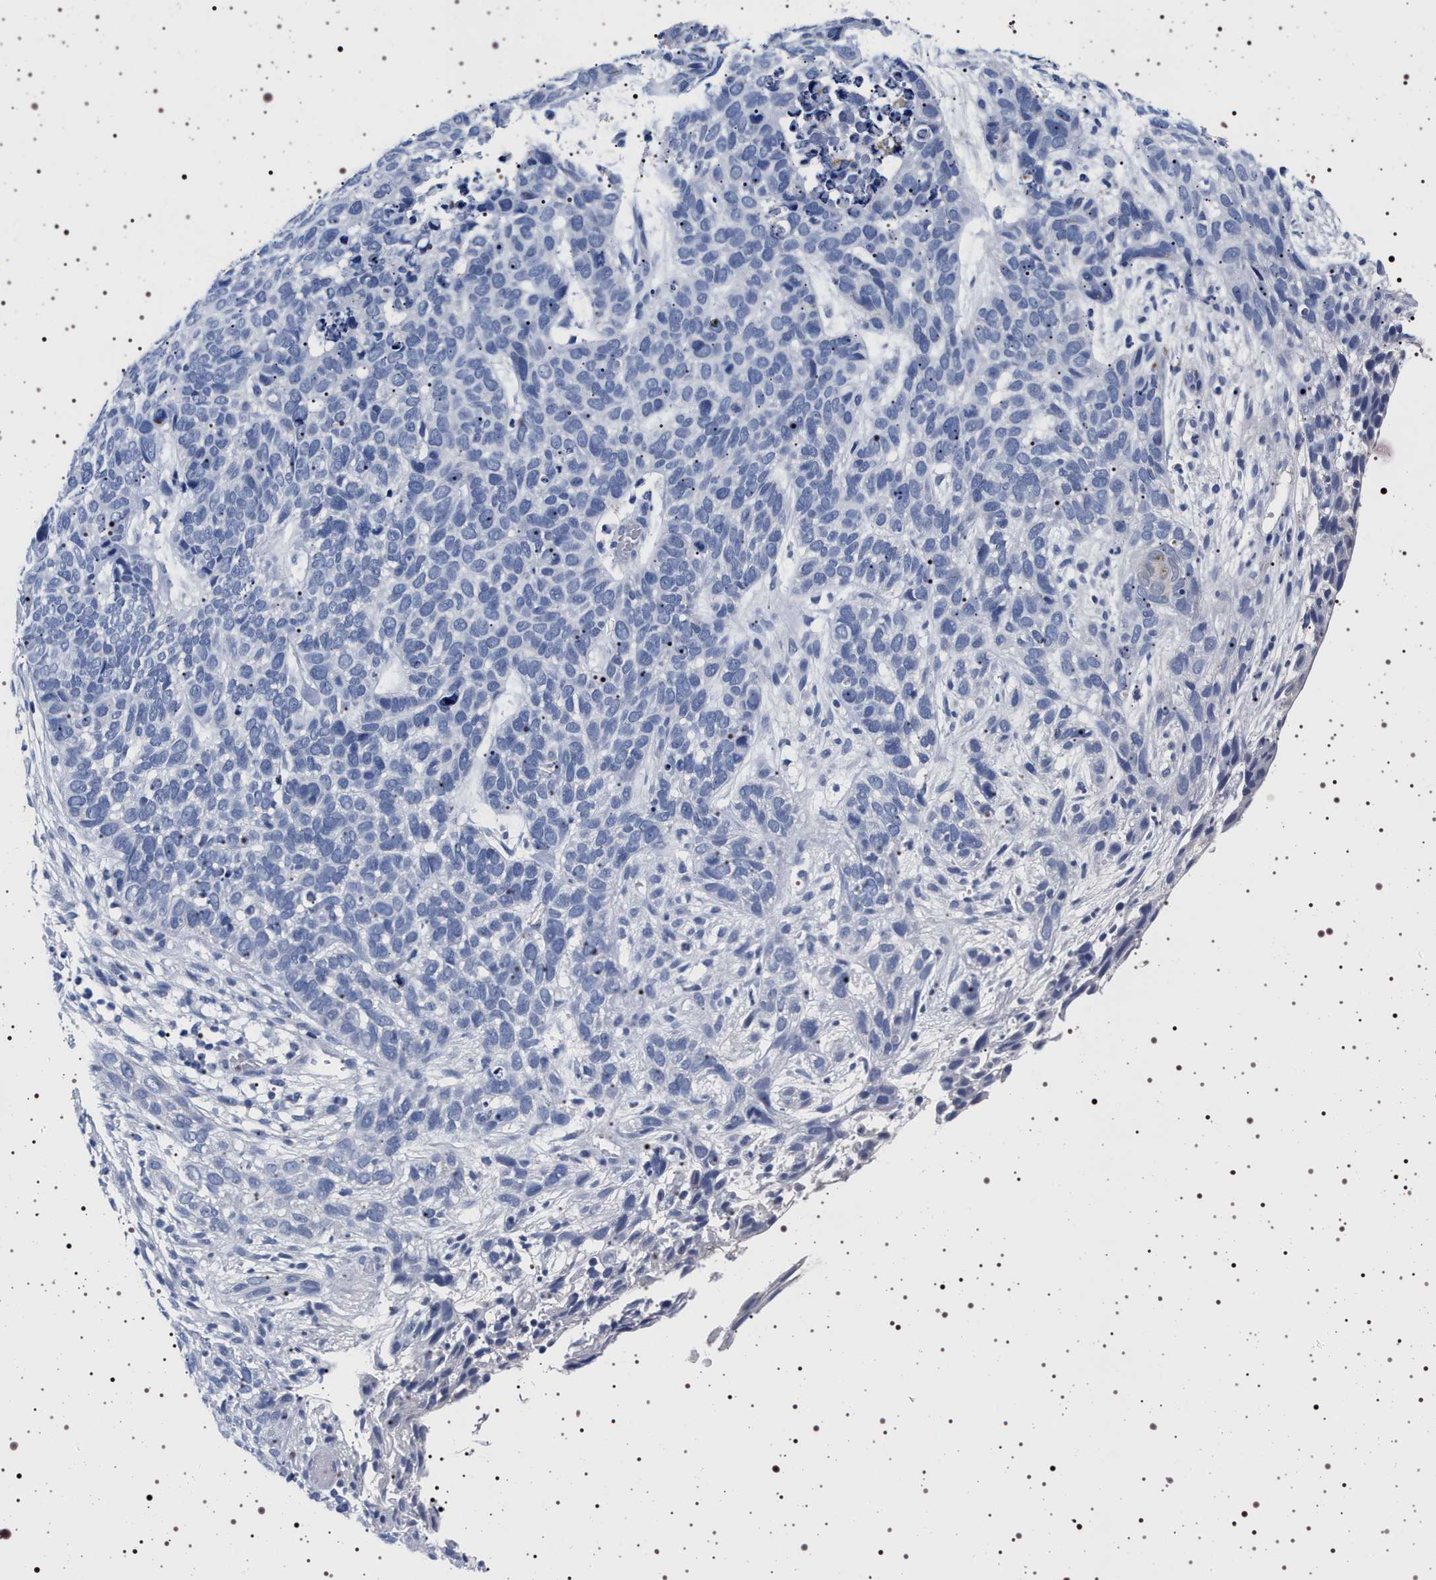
{"staining": {"intensity": "negative", "quantity": "none", "location": "none"}, "tissue": "skin cancer", "cell_type": "Tumor cells", "image_type": "cancer", "snomed": [{"axis": "morphology", "description": "Basal cell carcinoma"}, {"axis": "topography", "description": "Skin"}], "caption": "Tumor cells show no significant protein positivity in skin cancer (basal cell carcinoma). (DAB (3,3'-diaminobenzidine) immunohistochemistry (IHC), high magnification).", "gene": "MAPK10", "patient": {"sex": "male", "age": 87}}